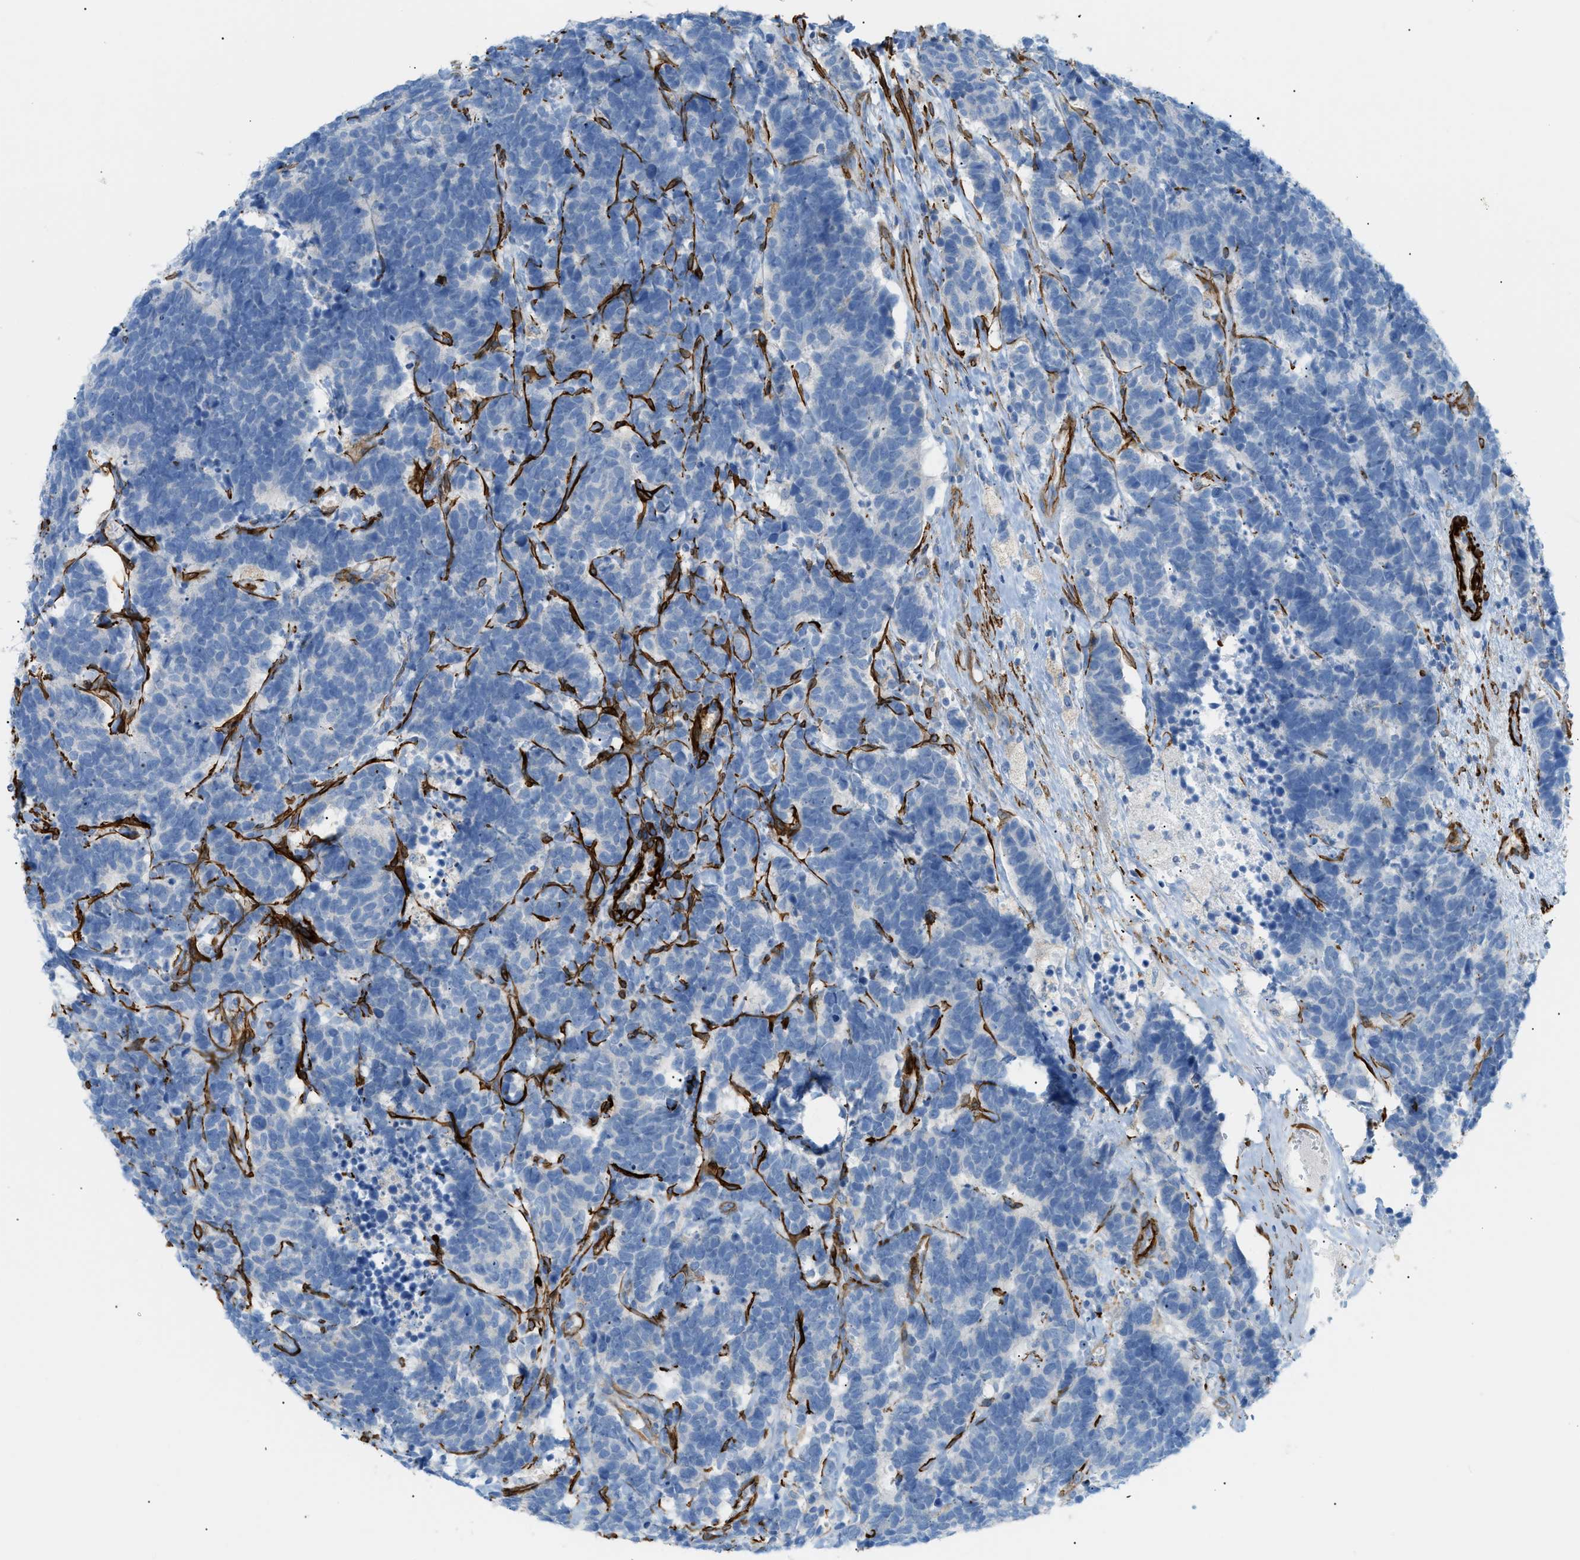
{"staining": {"intensity": "negative", "quantity": "none", "location": "none"}, "tissue": "carcinoid", "cell_type": "Tumor cells", "image_type": "cancer", "snomed": [{"axis": "morphology", "description": "Carcinoma, NOS"}, {"axis": "morphology", "description": "Carcinoid, malignant, NOS"}, {"axis": "topography", "description": "Urinary bladder"}], "caption": "High power microscopy histopathology image of an immunohistochemistry (IHC) image of carcinoid, revealing no significant staining in tumor cells.", "gene": "MYH11", "patient": {"sex": "male", "age": 57}}